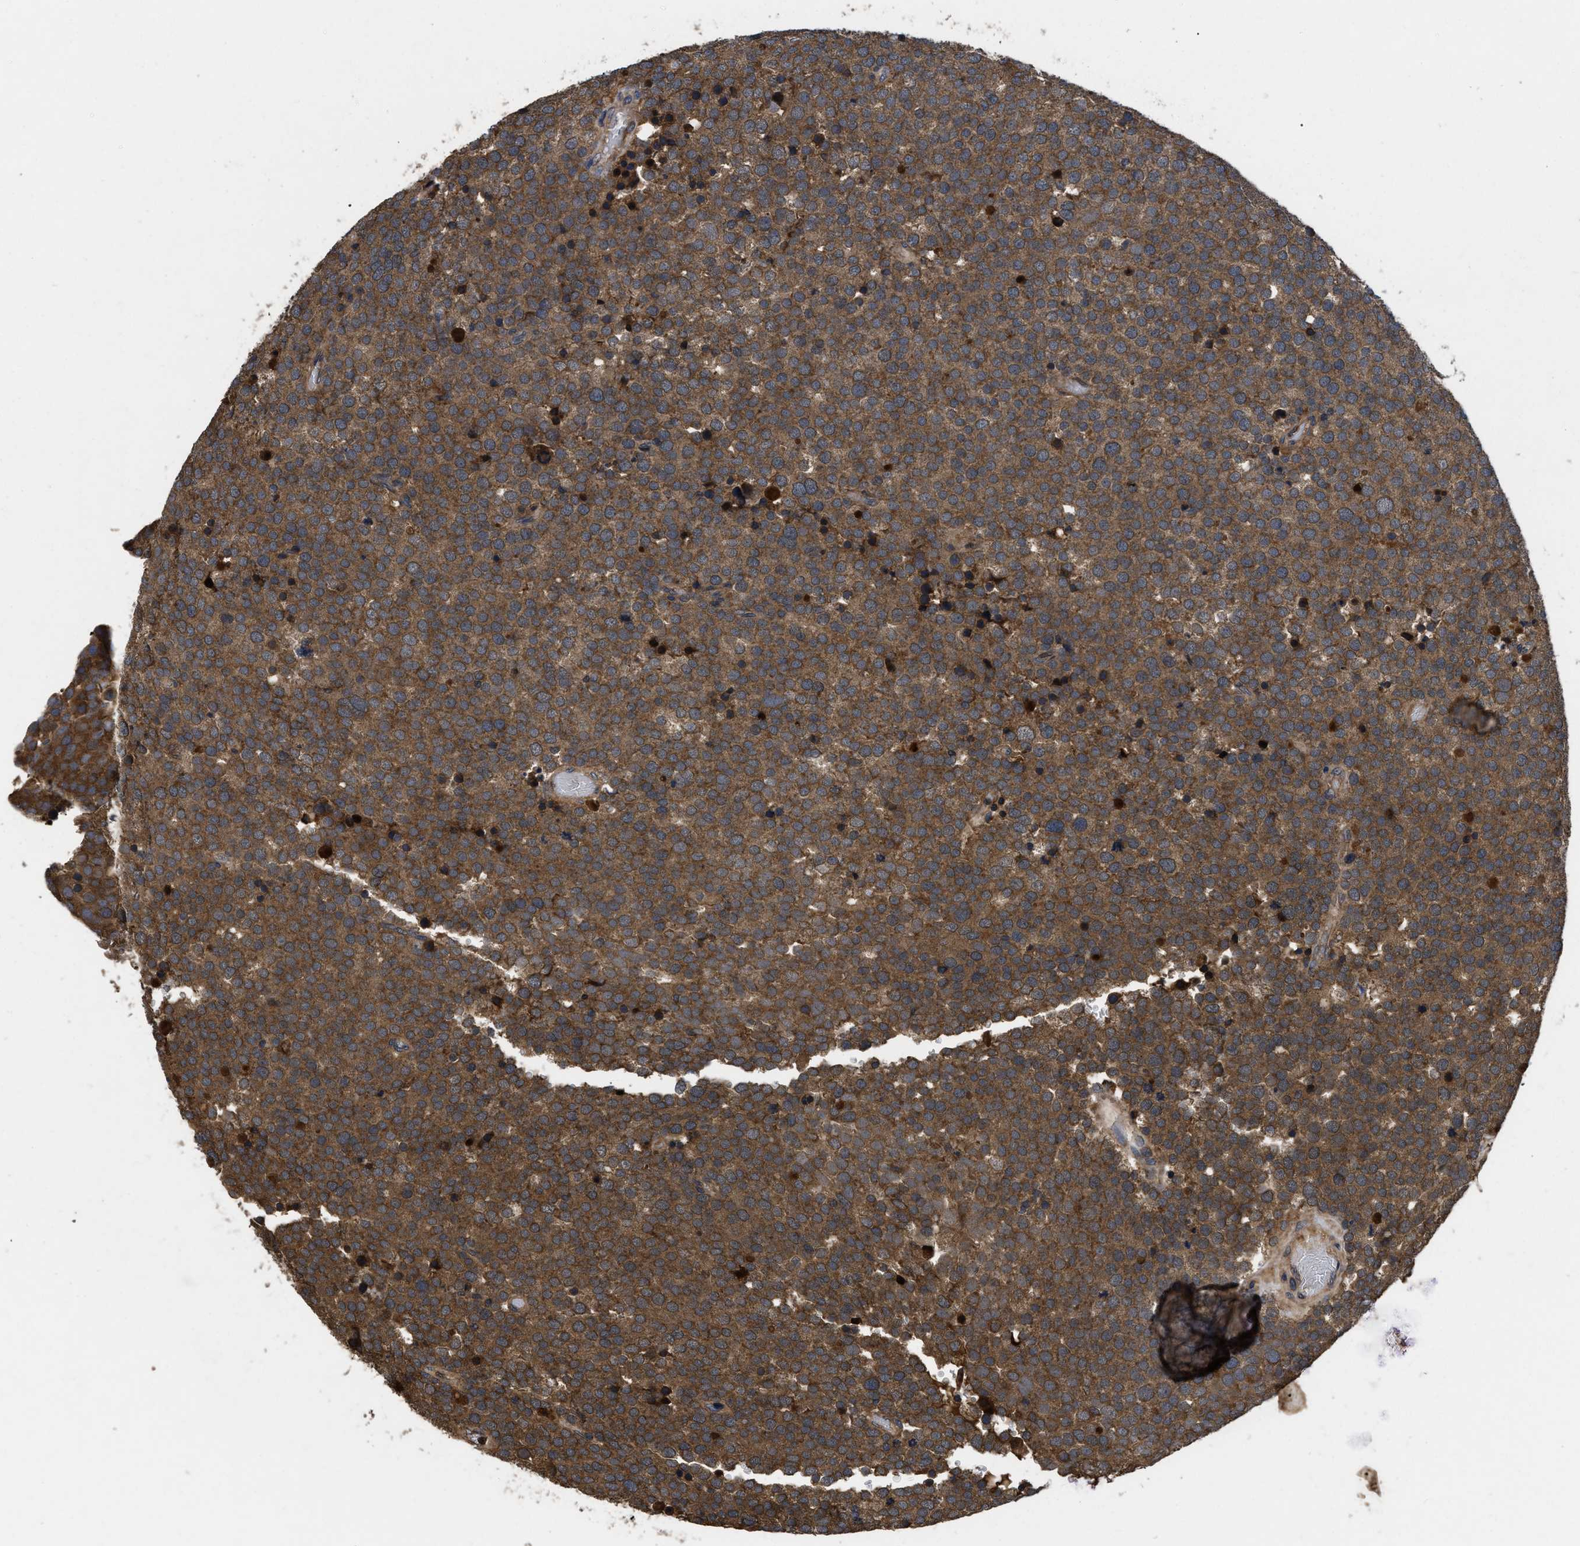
{"staining": {"intensity": "moderate", "quantity": ">75%", "location": "cytoplasmic/membranous"}, "tissue": "testis cancer", "cell_type": "Tumor cells", "image_type": "cancer", "snomed": [{"axis": "morphology", "description": "Normal tissue, NOS"}, {"axis": "morphology", "description": "Seminoma, NOS"}, {"axis": "topography", "description": "Testis"}], "caption": "Immunohistochemical staining of human testis cancer (seminoma) displays medium levels of moderate cytoplasmic/membranous staining in approximately >75% of tumor cells.", "gene": "LRRC3", "patient": {"sex": "male", "age": 71}}